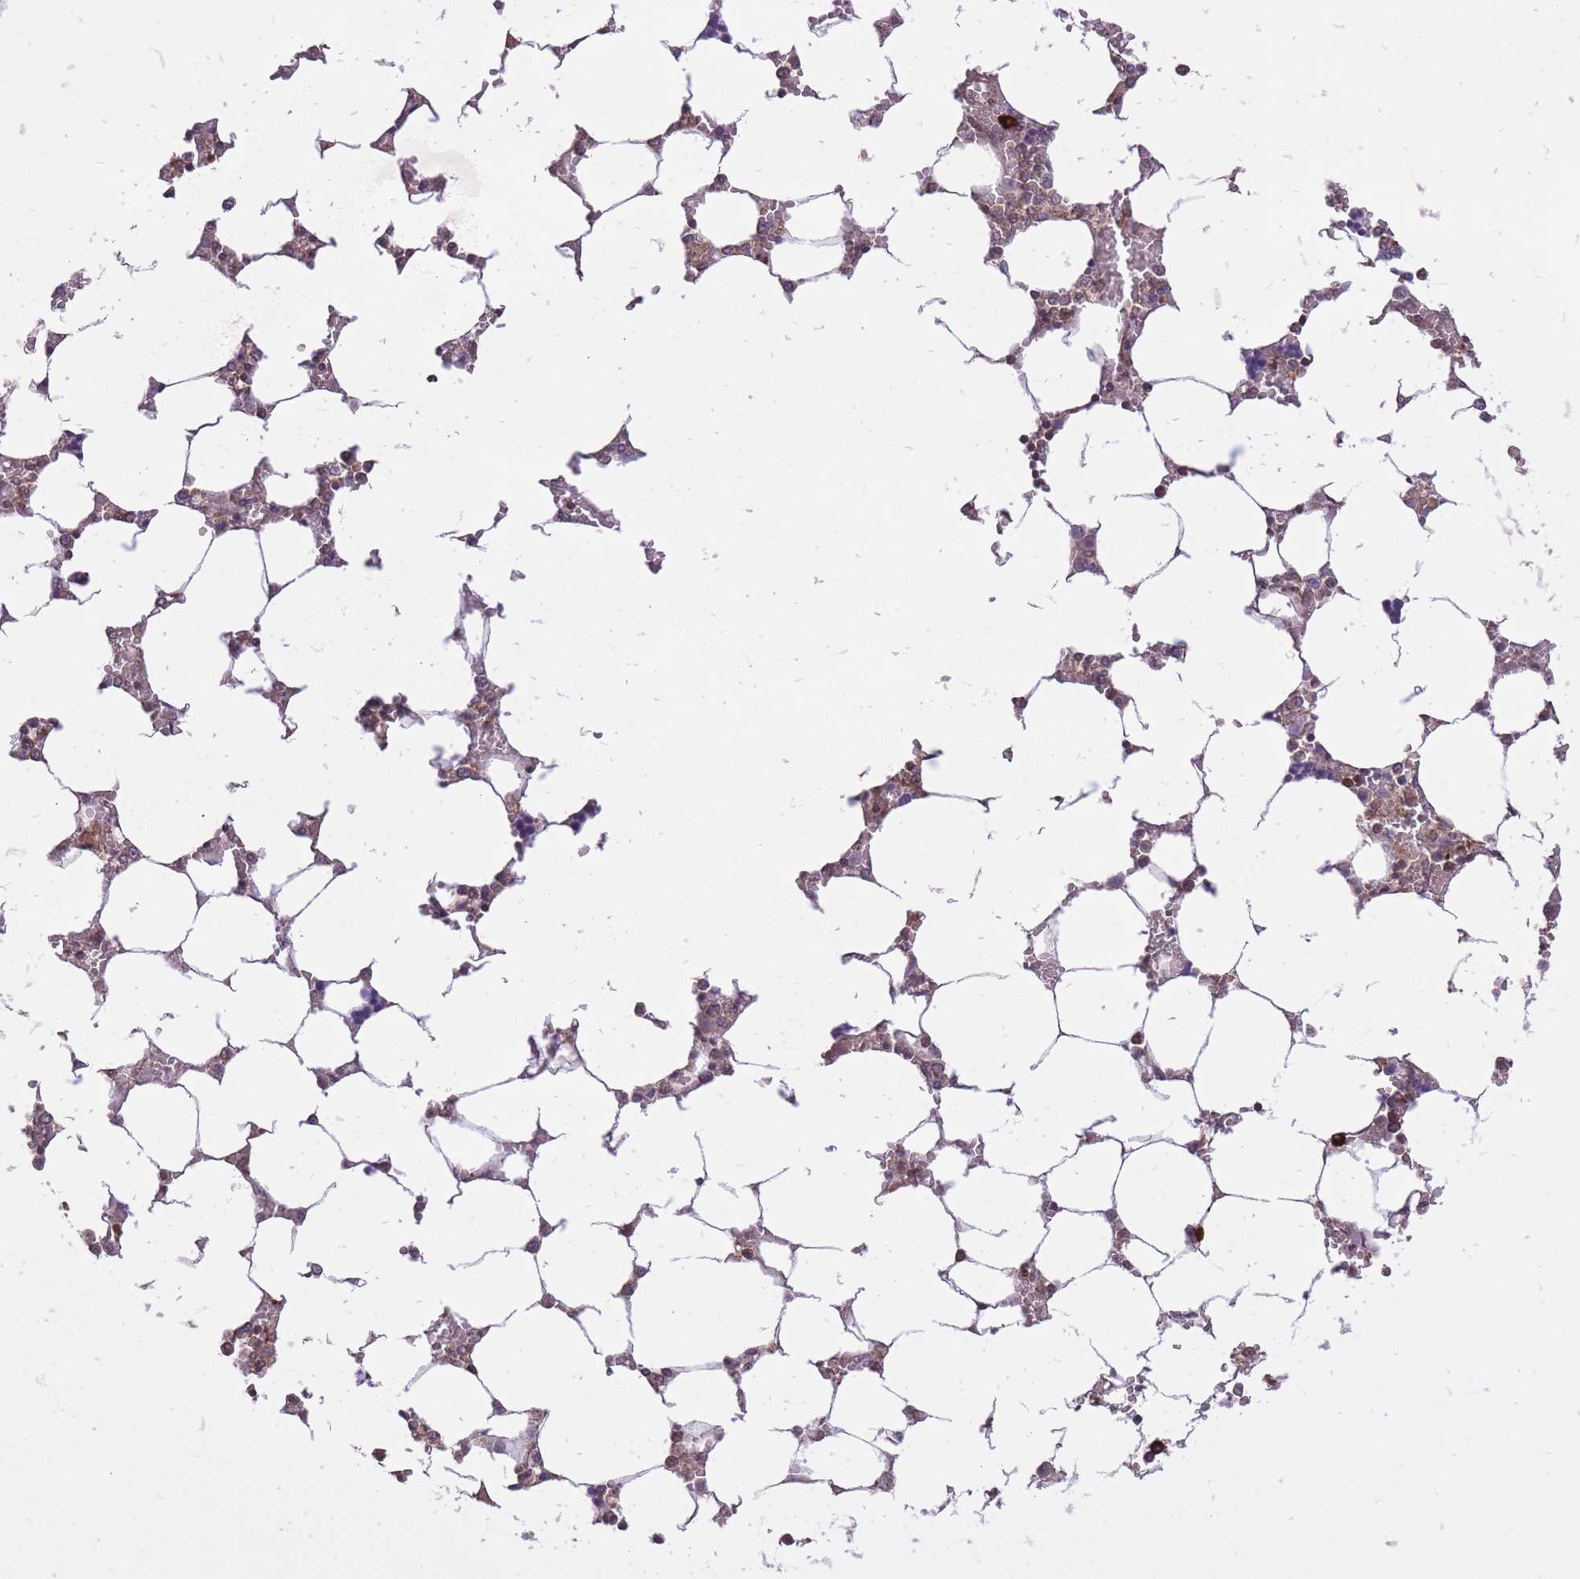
{"staining": {"intensity": "weak", "quantity": "25%-75%", "location": "cytoplasmic/membranous"}, "tissue": "bone marrow", "cell_type": "Hematopoietic cells", "image_type": "normal", "snomed": [{"axis": "morphology", "description": "Normal tissue, NOS"}, {"axis": "topography", "description": "Bone marrow"}], "caption": "About 25%-75% of hematopoietic cells in benign bone marrow show weak cytoplasmic/membranous protein expression as visualized by brown immunohistochemical staining.", "gene": "TET3", "patient": {"sex": "male", "age": 64}}